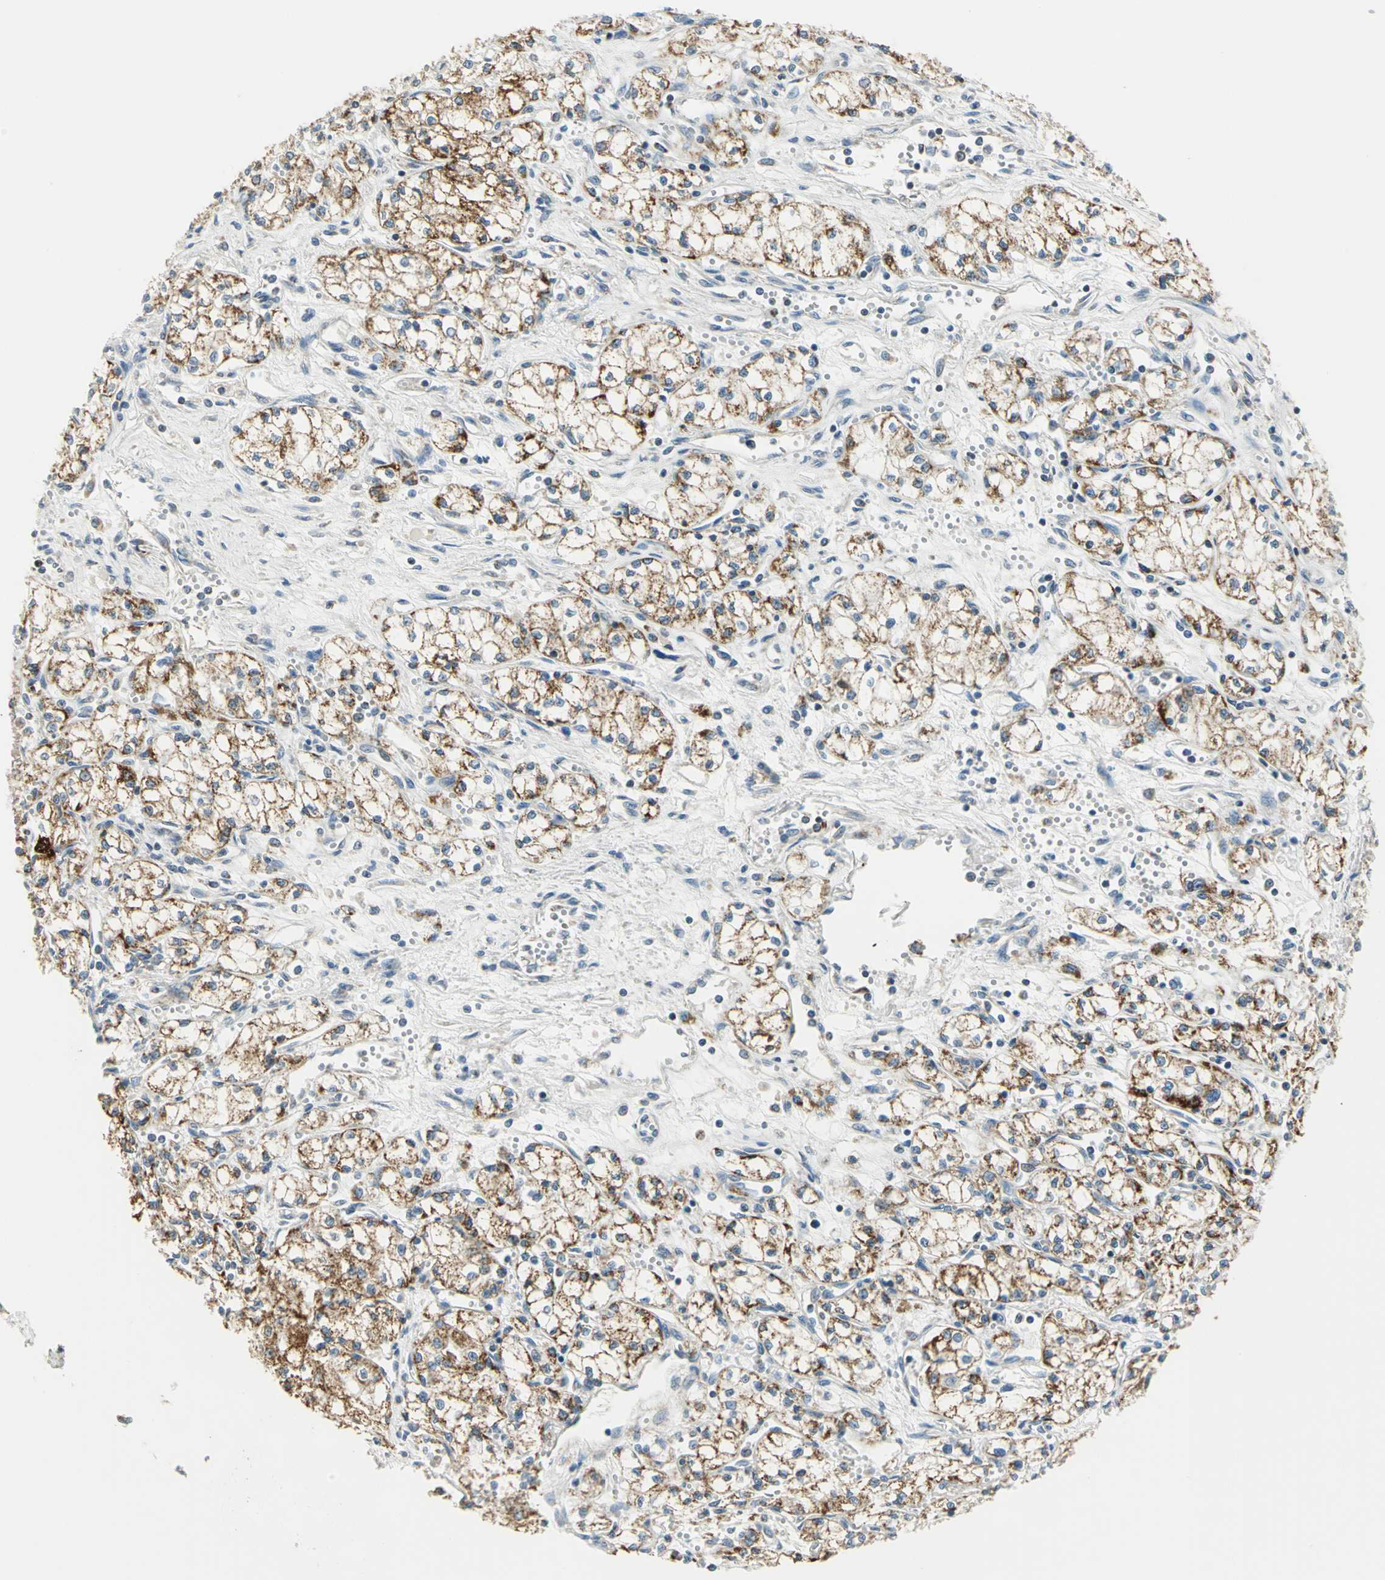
{"staining": {"intensity": "moderate", "quantity": "25%-75%", "location": "cytoplasmic/membranous"}, "tissue": "renal cancer", "cell_type": "Tumor cells", "image_type": "cancer", "snomed": [{"axis": "morphology", "description": "Normal tissue, NOS"}, {"axis": "morphology", "description": "Adenocarcinoma, NOS"}, {"axis": "topography", "description": "Kidney"}], "caption": "Immunohistochemistry photomicrograph of neoplastic tissue: human renal cancer stained using immunohistochemistry (IHC) reveals medium levels of moderate protein expression localized specifically in the cytoplasmic/membranous of tumor cells, appearing as a cytoplasmic/membranous brown color.", "gene": "ACADM", "patient": {"sex": "male", "age": 59}}